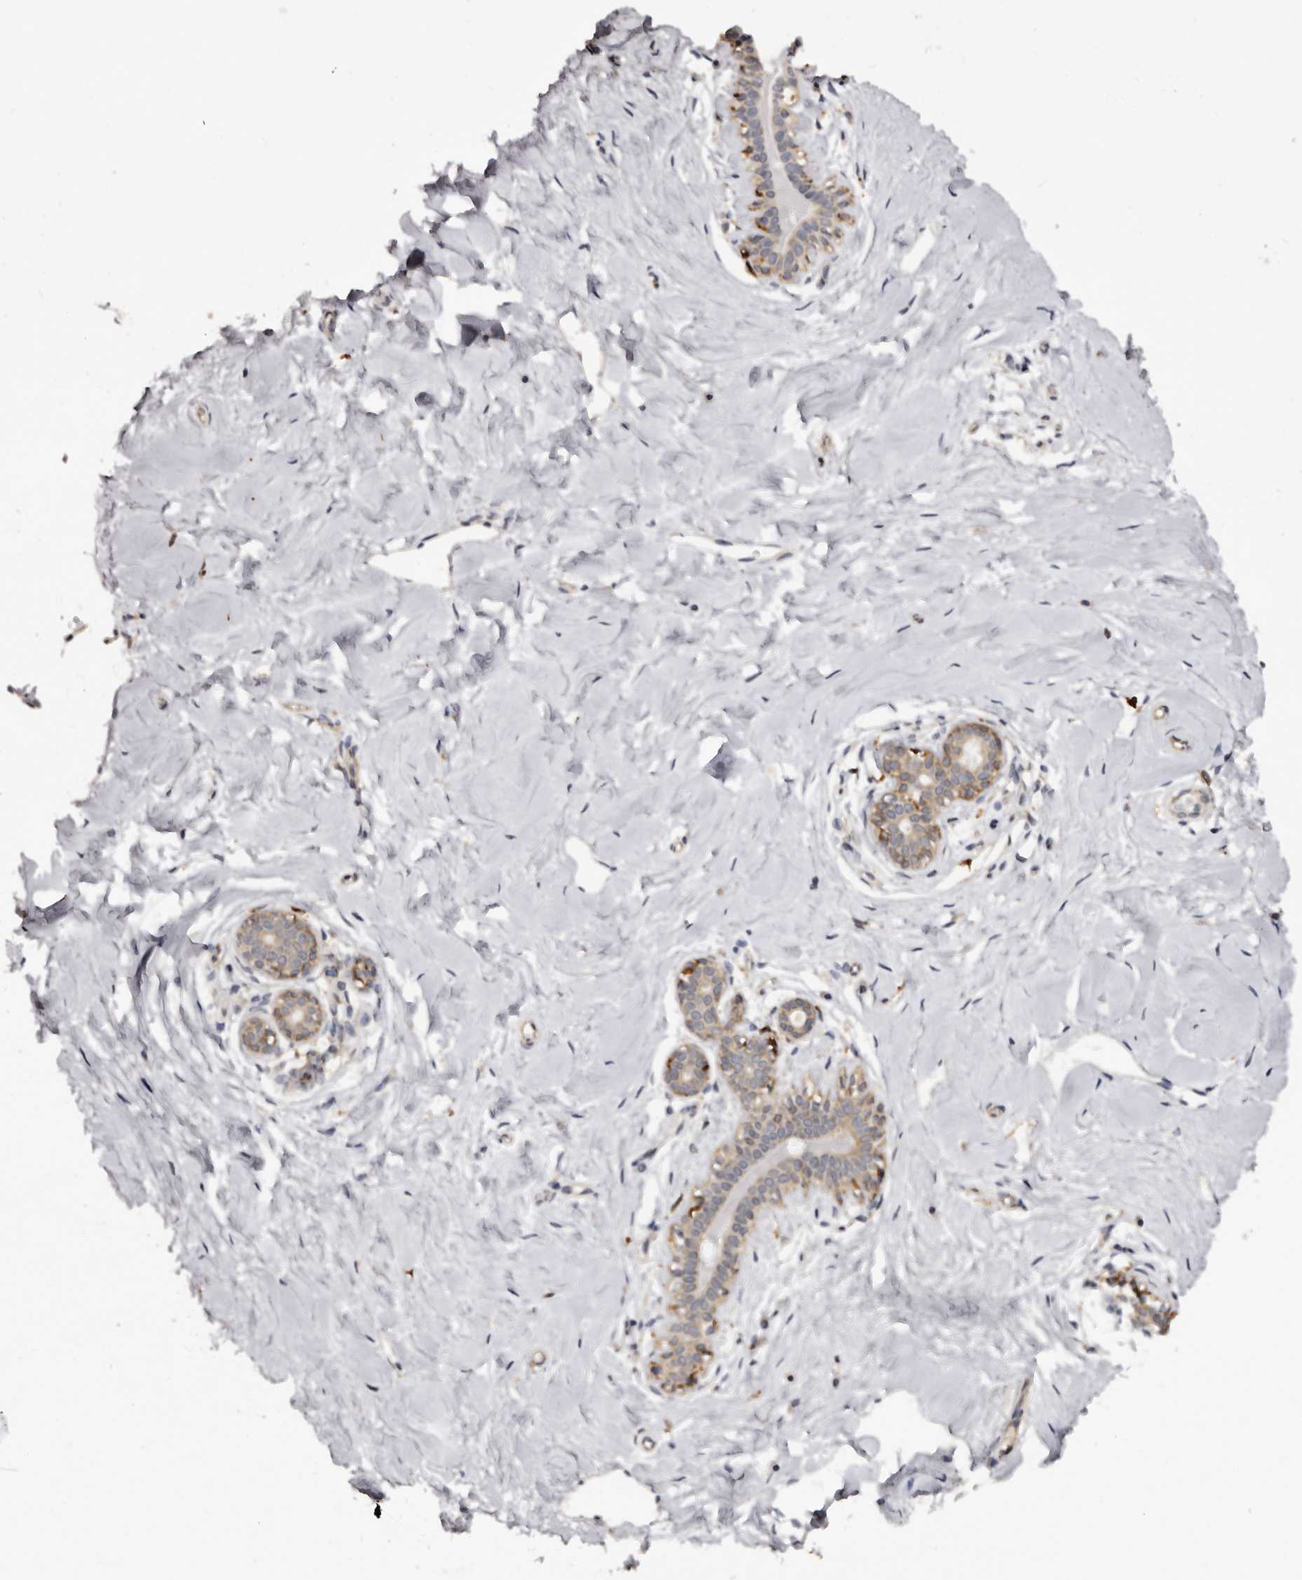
{"staining": {"intensity": "negative", "quantity": "none", "location": "none"}, "tissue": "breast", "cell_type": "Adipocytes", "image_type": "normal", "snomed": [{"axis": "morphology", "description": "Normal tissue, NOS"}, {"axis": "morphology", "description": "Adenoma, NOS"}, {"axis": "topography", "description": "Breast"}], "caption": "Immunohistochemical staining of normal breast exhibits no significant expression in adipocytes.", "gene": "TNNI1", "patient": {"sex": "female", "age": 23}}